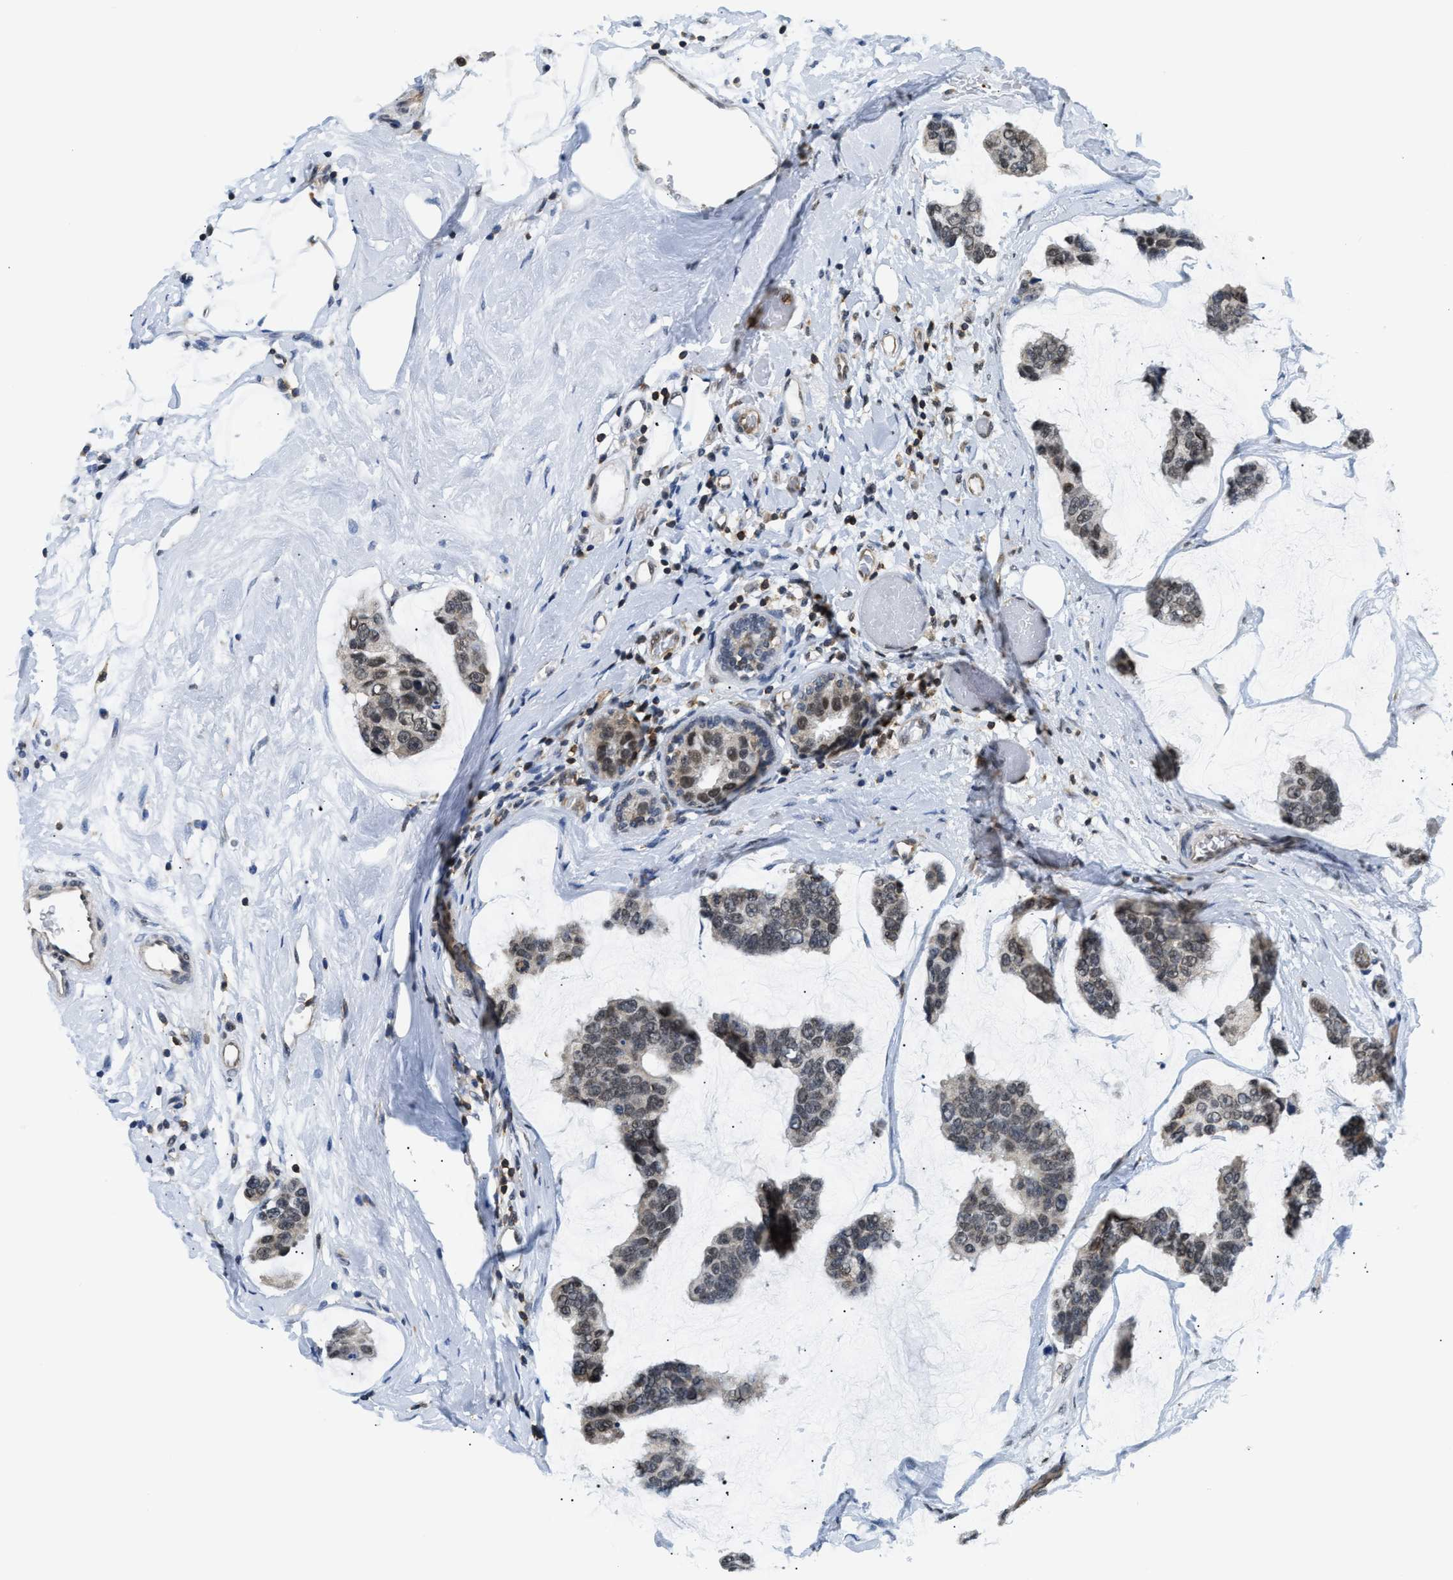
{"staining": {"intensity": "weak", "quantity": "25%-75%", "location": "nuclear"}, "tissue": "breast cancer", "cell_type": "Tumor cells", "image_type": "cancer", "snomed": [{"axis": "morphology", "description": "Normal tissue, NOS"}, {"axis": "morphology", "description": "Duct carcinoma"}, {"axis": "topography", "description": "Breast"}], "caption": "A low amount of weak nuclear positivity is seen in about 25%-75% of tumor cells in breast cancer tissue.", "gene": "STK10", "patient": {"sex": "female", "age": 50}}